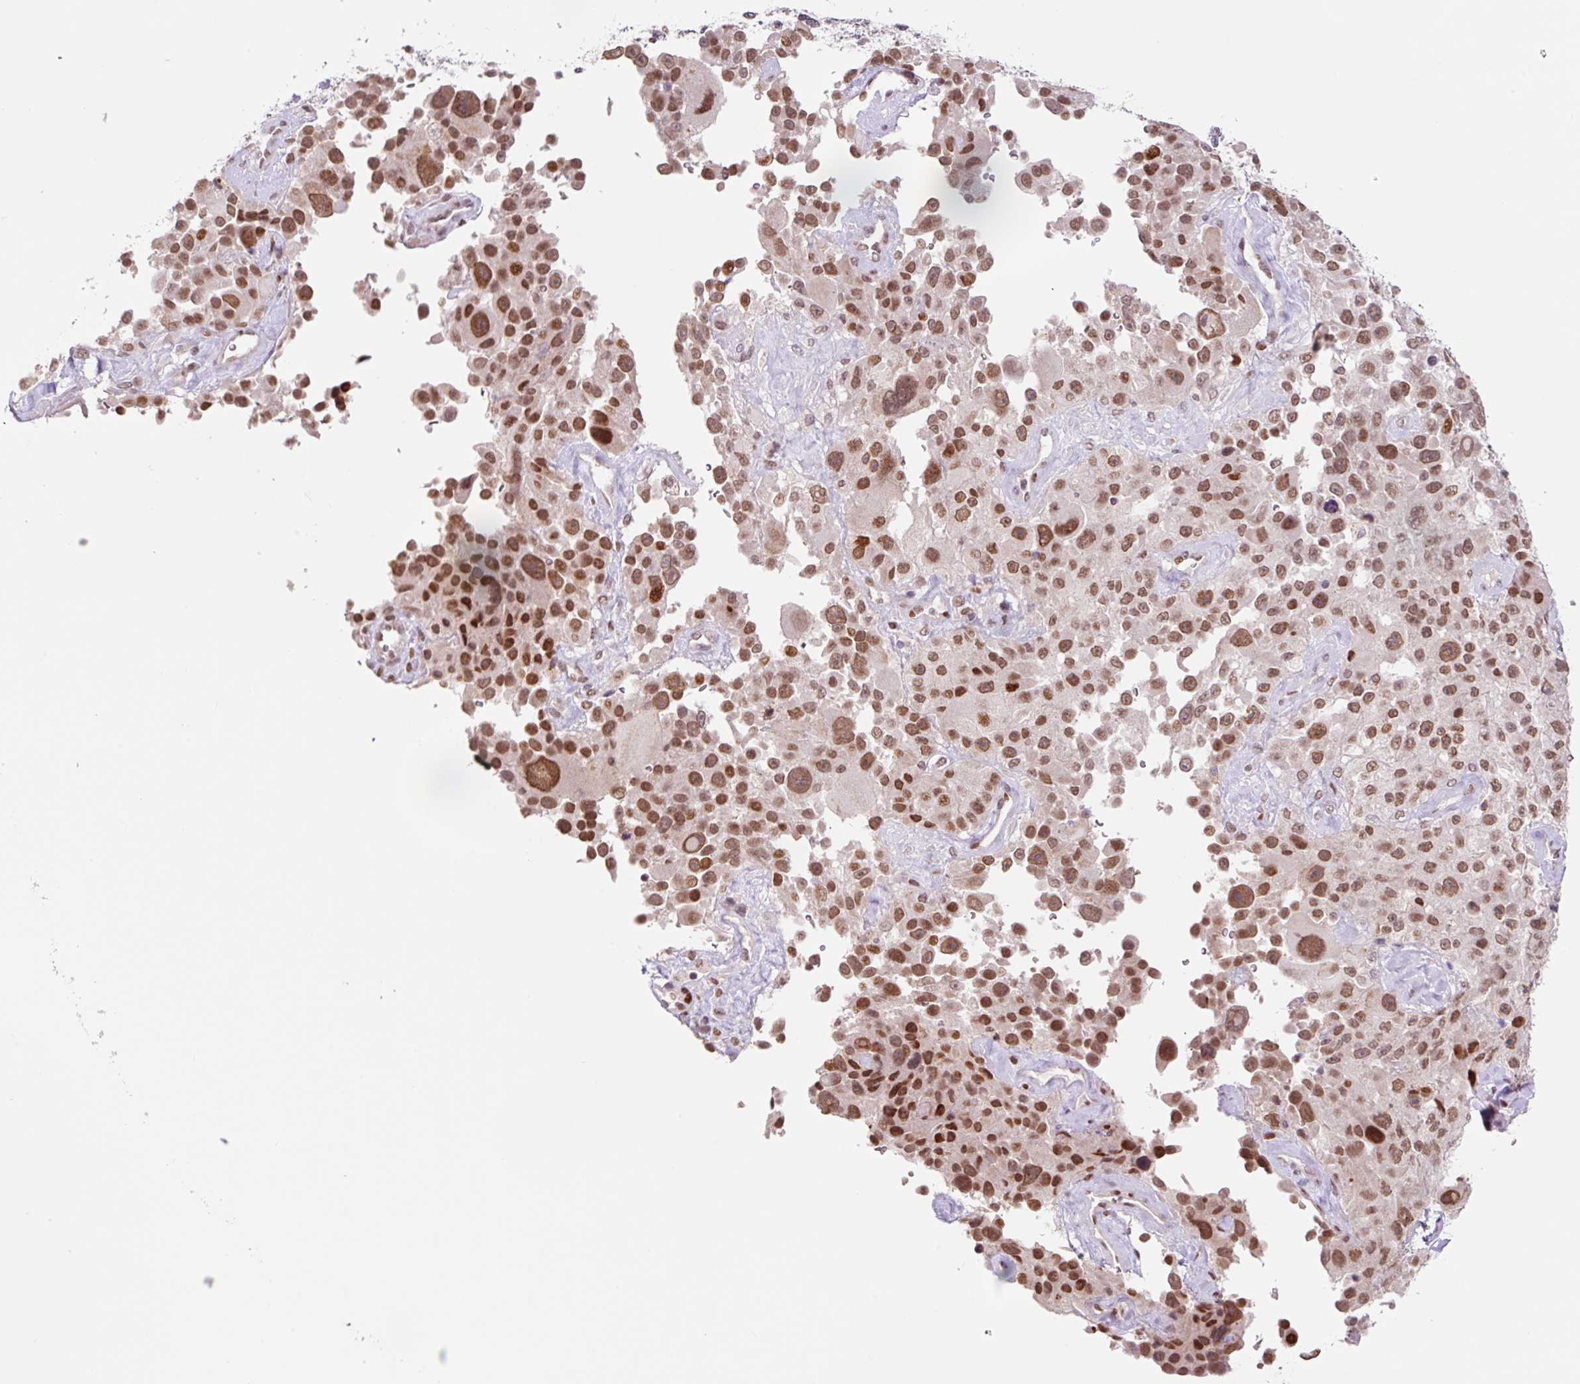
{"staining": {"intensity": "moderate", "quantity": ">75%", "location": "nuclear"}, "tissue": "melanoma", "cell_type": "Tumor cells", "image_type": "cancer", "snomed": [{"axis": "morphology", "description": "Malignant melanoma, Metastatic site"}, {"axis": "topography", "description": "Lymph node"}], "caption": "Protein positivity by IHC exhibits moderate nuclear positivity in about >75% of tumor cells in melanoma.", "gene": "CCNL2", "patient": {"sex": "male", "age": 62}}